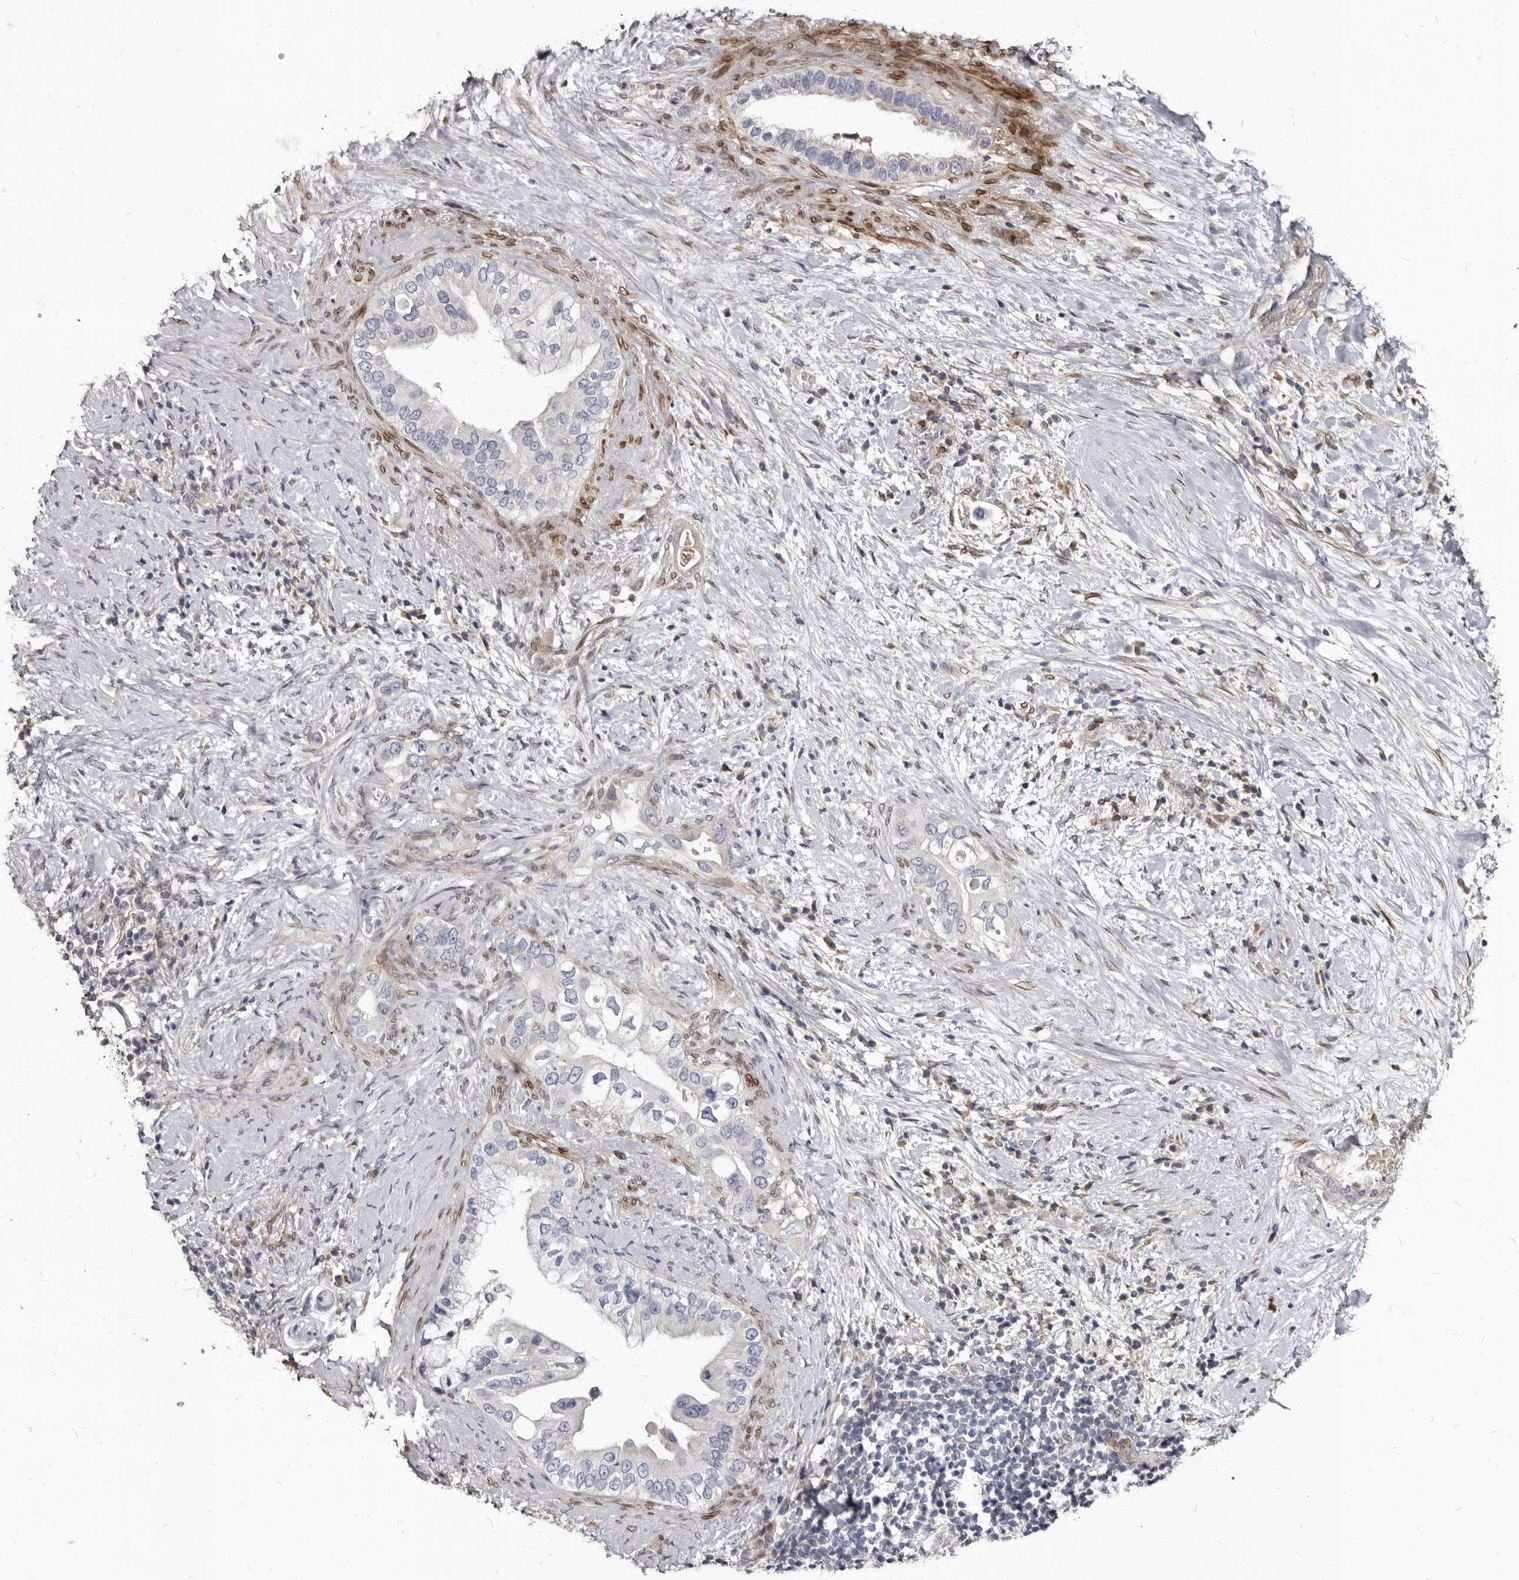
{"staining": {"intensity": "negative", "quantity": "none", "location": "none"}, "tissue": "pancreatic cancer", "cell_type": "Tumor cells", "image_type": "cancer", "snomed": [{"axis": "morphology", "description": "Inflammation, NOS"}, {"axis": "morphology", "description": "Adenocarcinoma, NOS"}, {"axis": "topography", "description": "Pancreas"}], "caption": "Adenocarcinoma (pancreatic) was stained to show a protein in brown. There is no significant positivity in tumor cells. (DAB (3,3'-diaminobenzidine) immunohistochemistry, high magnification).", "gene": "MRGPRF", "patient": {"sex": "female", "age": 56}}